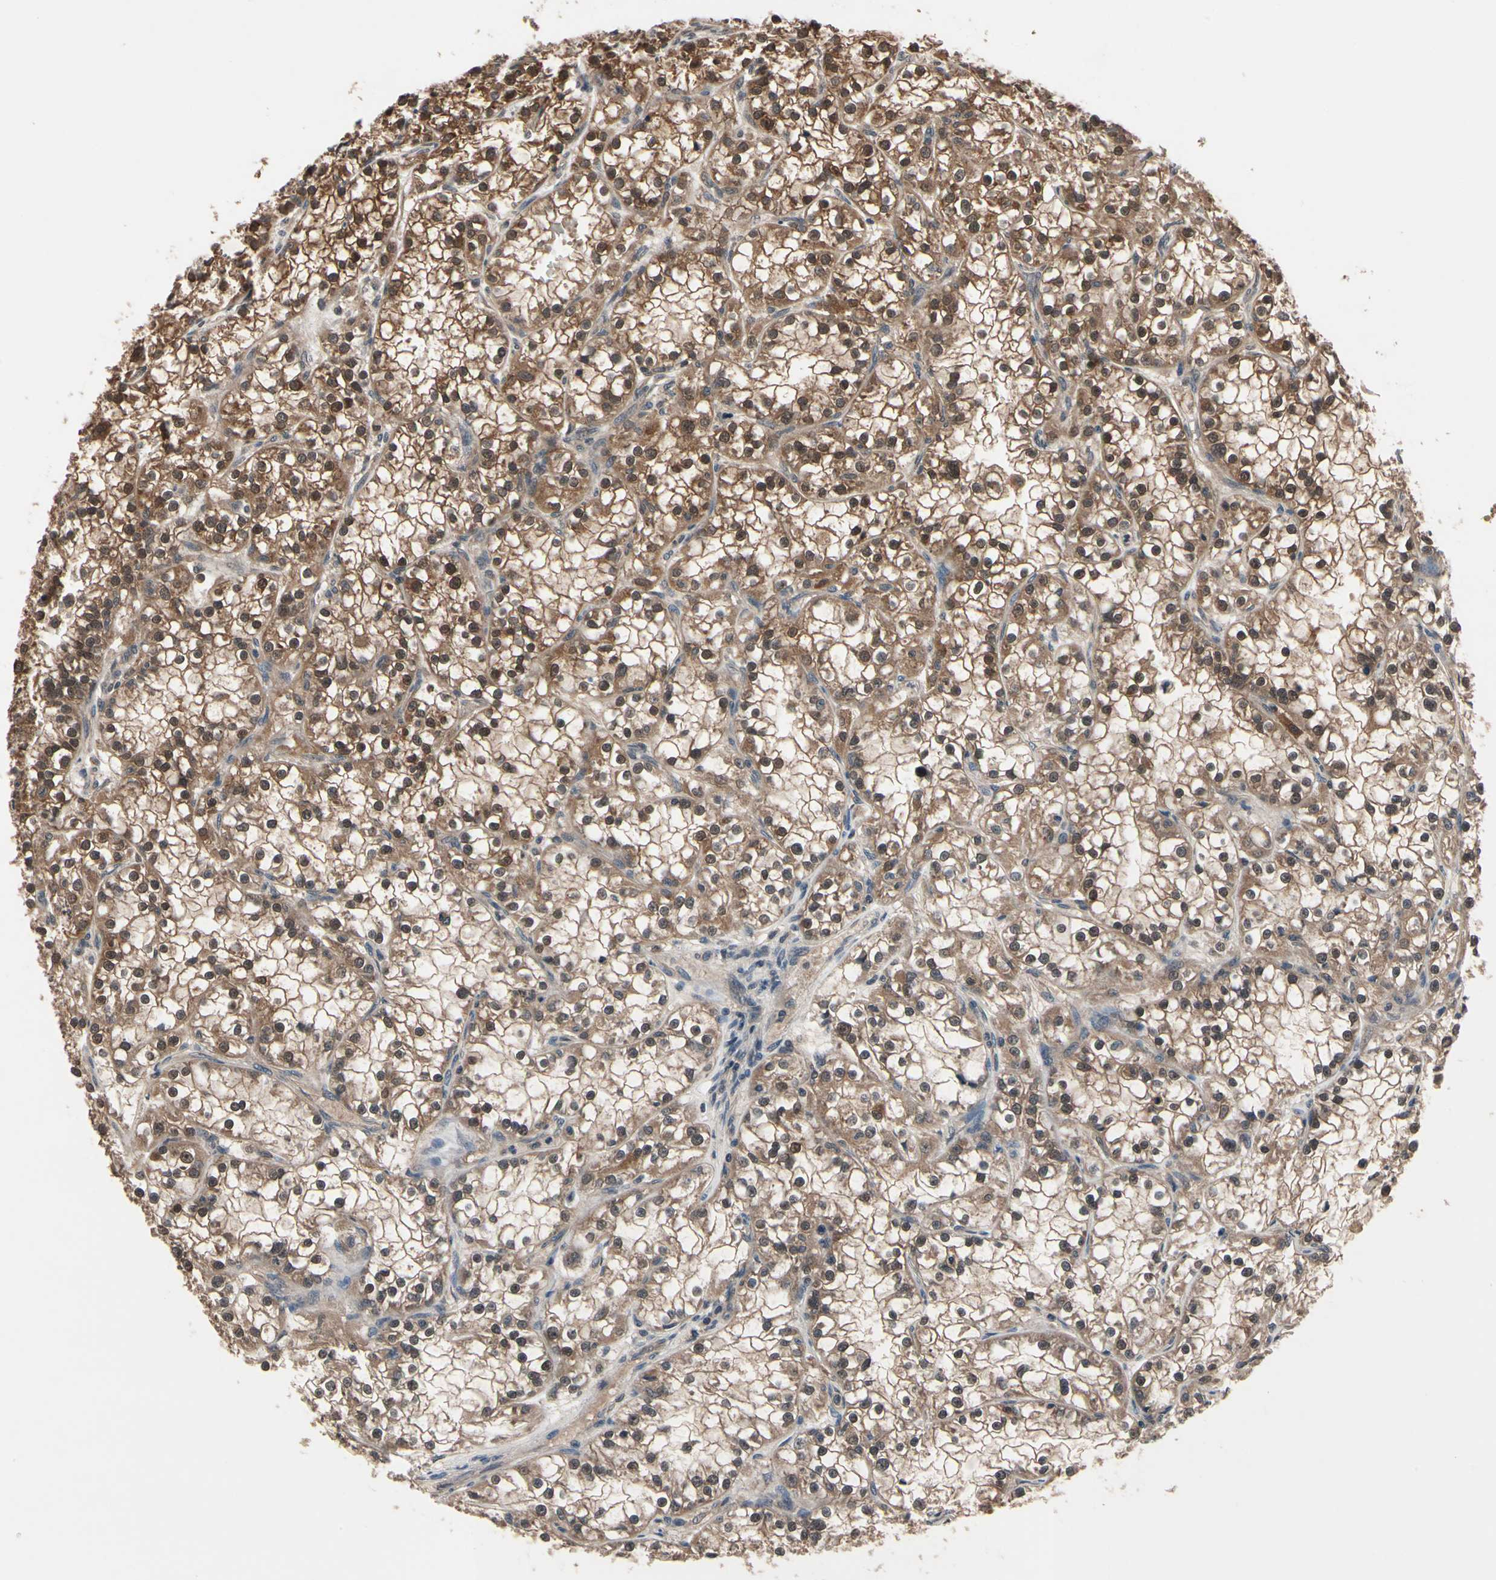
{"staining": {"intensity": "moderate", "quantity": ">75%", "location": "cytoplasmic/membranous,nuclear"}, "tissue": "renal cancer", "cell_type": "Tumor cells", "image_type": "cancer", "snomed": [{"axis": "morphology", "description": "Adenocarcinoma, NOS"}, {"axis": "topography", "description": "Kidney"}], "caption": "Tumor cells exhibit moderate cytoplasmic/membranous and nuclear expression in about >75% of cells in renal cancer.", "gene": "PRDX6", "patient": {"sex": "female", "age": 52}}